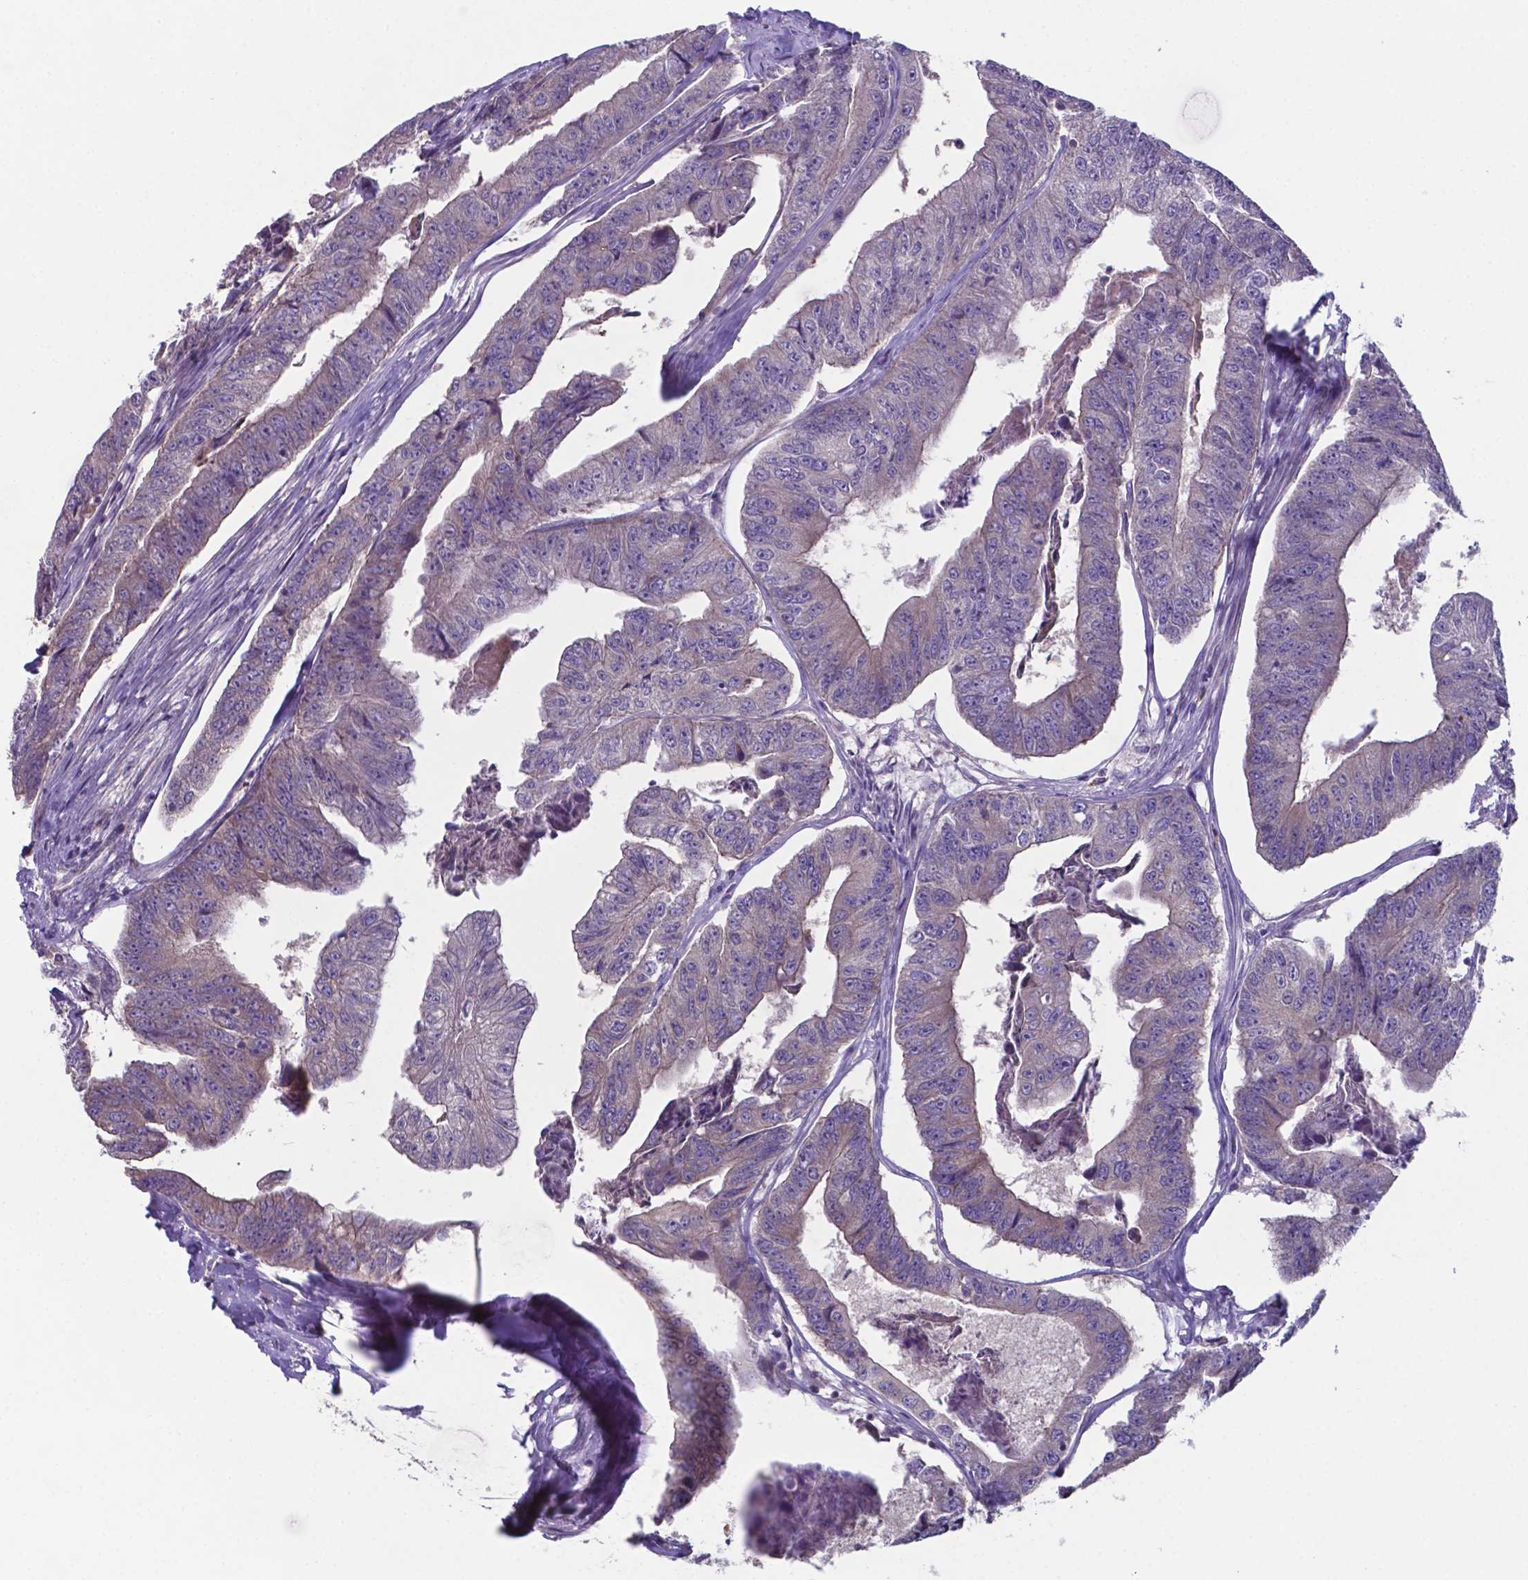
{"staining": {"intensity": "weak", "quantity": "25%-75%", "location": "cytoplasmic/membranous"}, "tissue": "colorectal cancer", "cell_type": "Tumor cells", "image_type": "cancer", "snomed": [{"axis": "morphology", "description": "Adenocarcinoma, NOS"}, {"axis": "topography", "description": "Colon"}], "caption": "IHC (DAB) staining of human colorectal cancer (adenocarcinoma) displays weak cytoplasmic/membranous protein expression in about 25%-75% of tumor cells.", "gene": "TYRO3", "patient": {"sex": "female", "age": 67}}